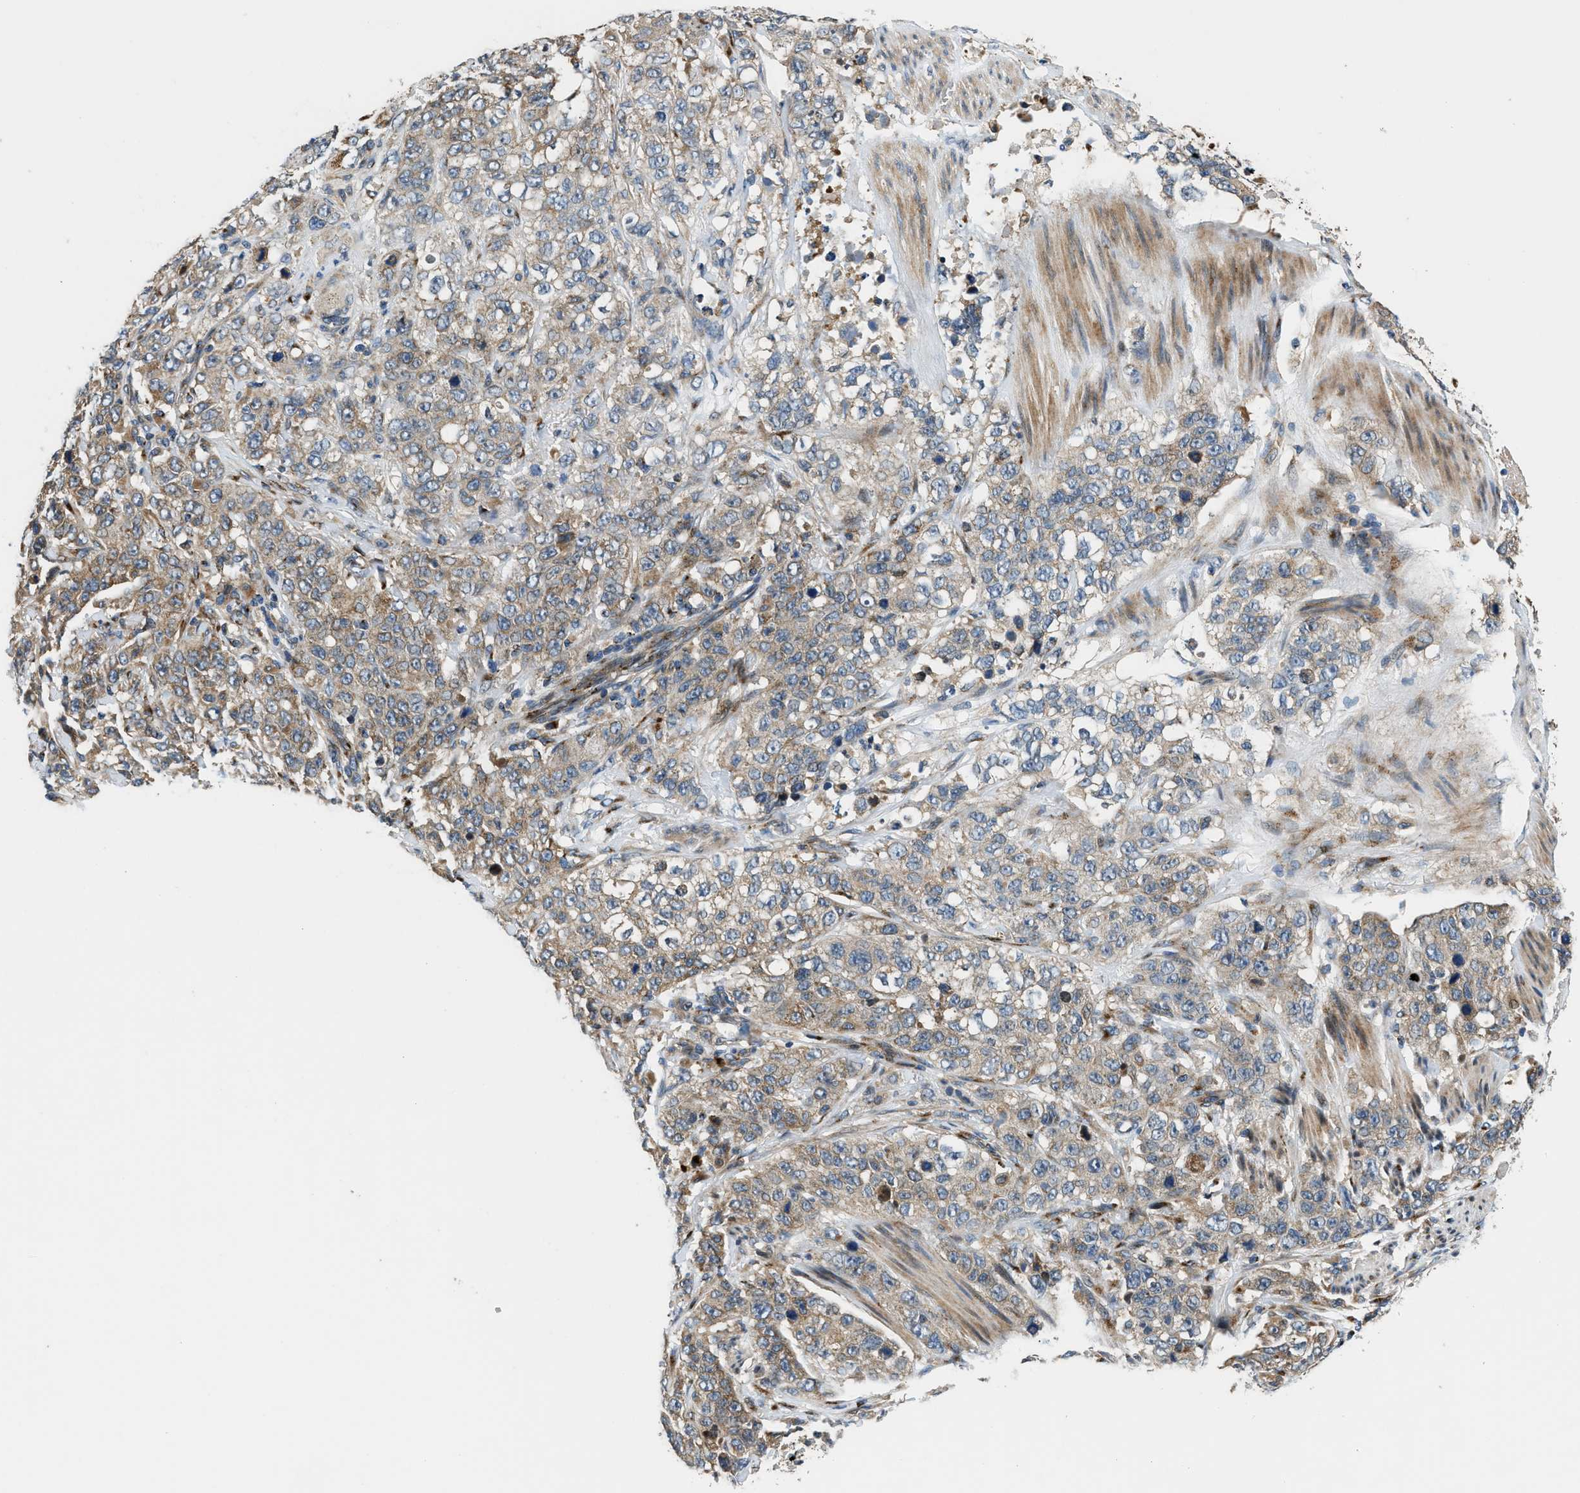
{"staining": {"intensity": "weak", "quantity": ">75%", "location": "cytoplasmic/membranous"}, "tissue": "stomach cancer", "cell_type": "Tumor cells", "image_type": "cancer", "snomed": [{"axis": "morphology", "description": "Adenocarcinoma, NOS"}, {"axis": "topography", "description": "Stomach"}], "caption": "Weak cytoplasmic/membranous expression is present in about >75% of tumor cells in adenocarcinoma (stomach).", "gene": "FUT8", "patient": {"sex": "male", "age": 48}}